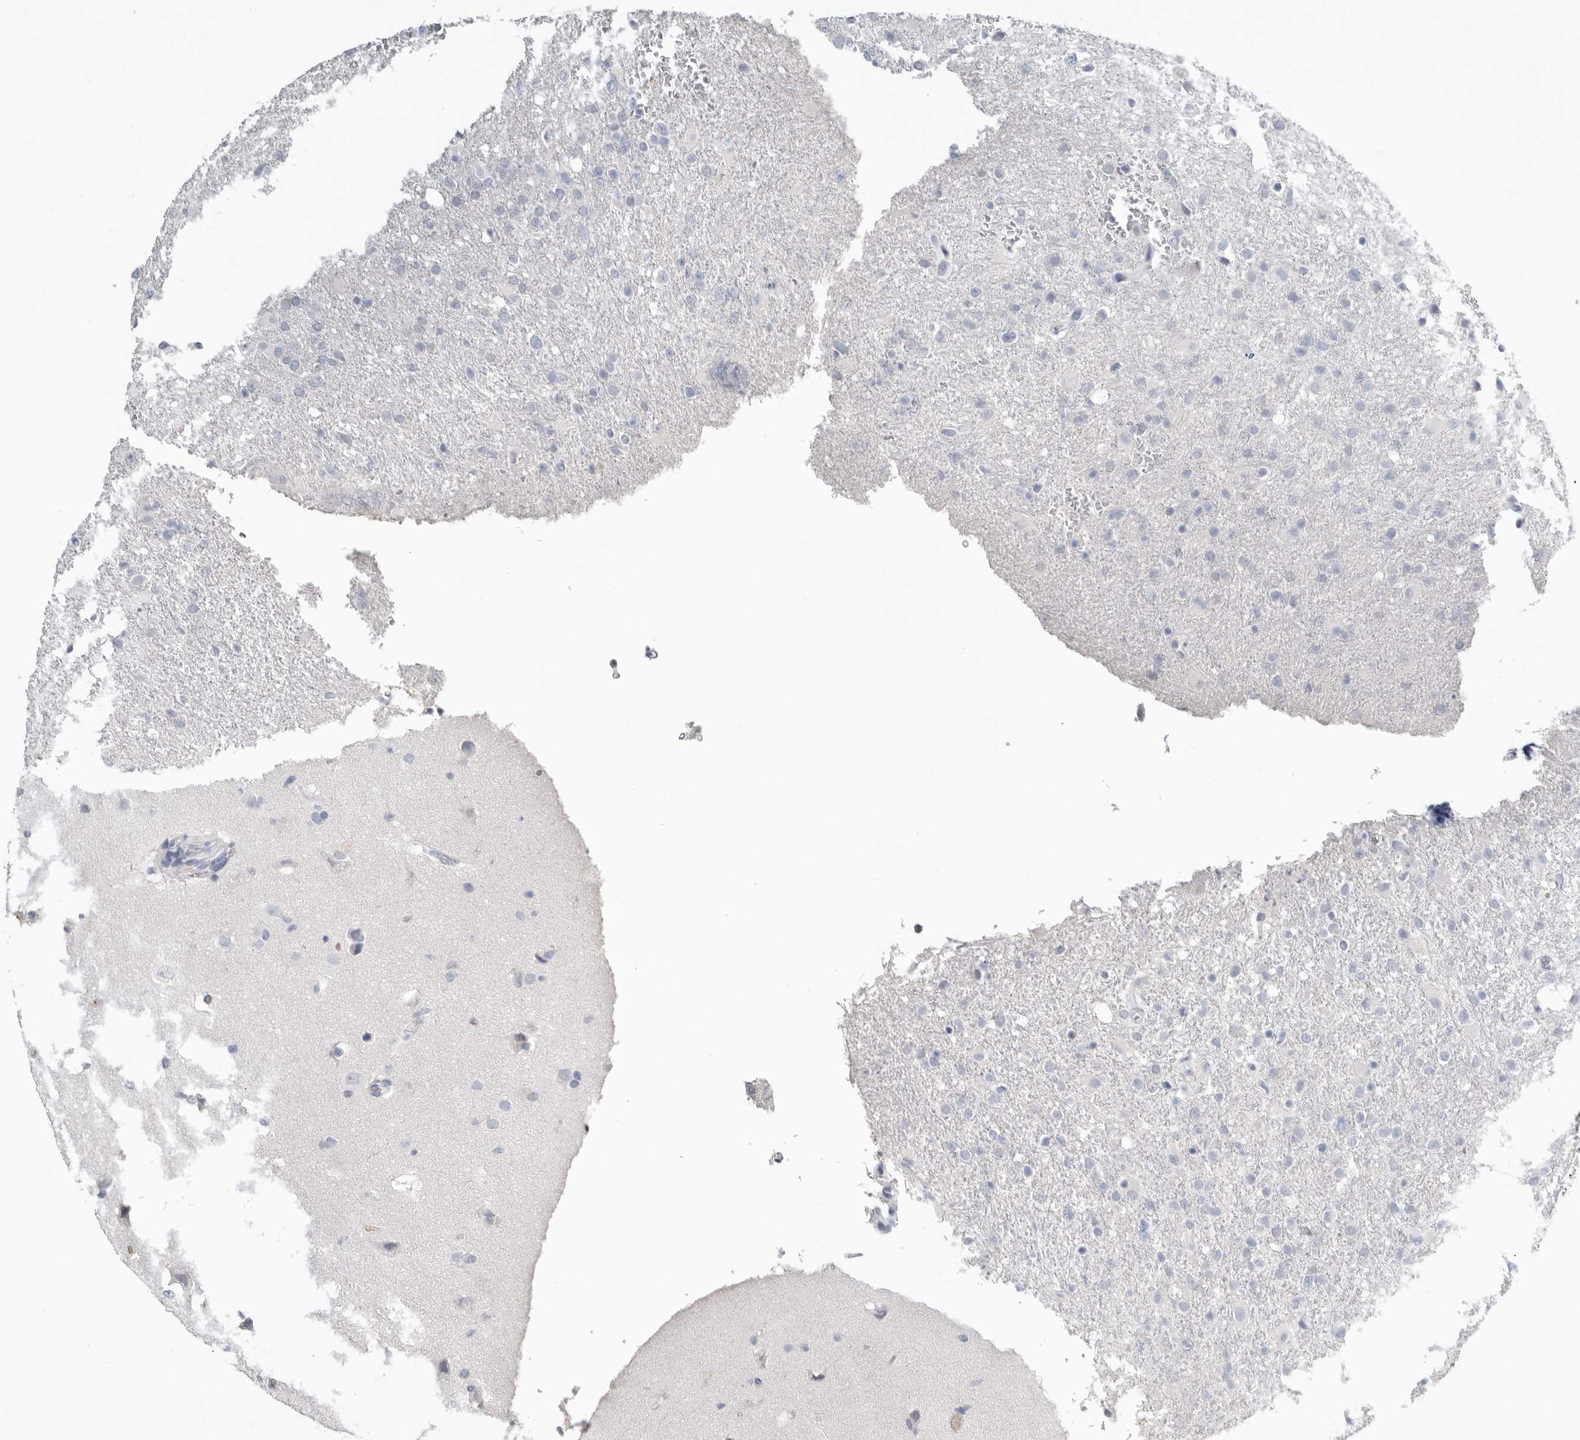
{"staining": {"intensity": "negative", "quantity": "none", "location": "none"}, "tissue": "glioma", "cell_type": "Tumor cells", "image_type": "cancer", "snomed": [{"axis": "morphology", "description": "Glioma, malignant, High grade"}, {"axis": "topography", "description": "Brain"}], "caption": "The photomicrograph exhibits no staining of tumor cells in malignant glioma (high-grade).", "gene": "APOA2", "patient": {"sex": "female", "age": 57}}